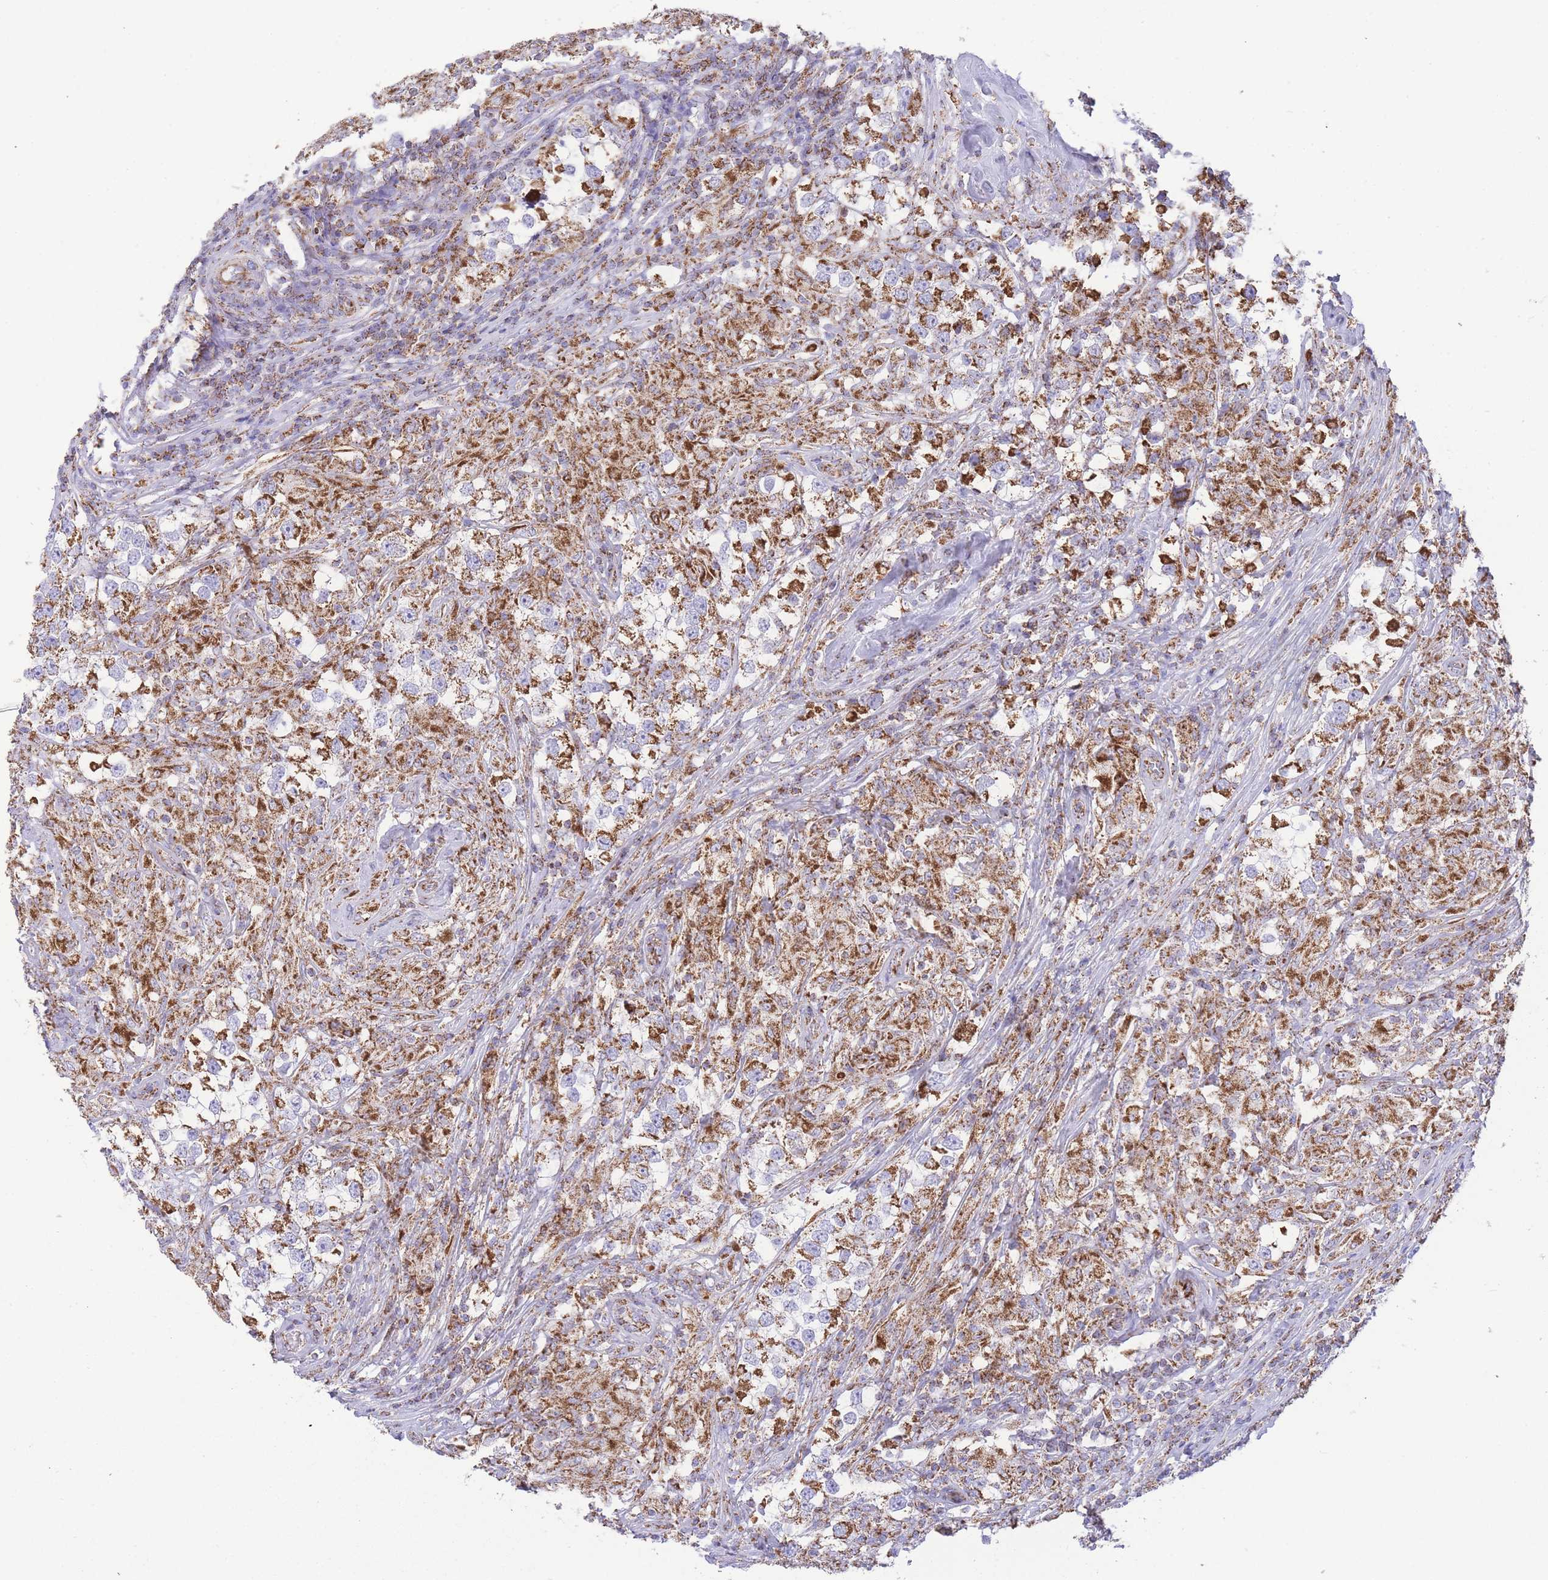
{"staining": {"intensity": "strong", "quantity": ">75%", "location": "cytoplasmic/membranous"}, "tissue": "testis cancer", "cell_type": "Tumor cells", "image_type": "cancer", "snomed": [{"axis": "morphology", "description": "Seminoma, NOS"}, {"axis": "topography", "description": "Testis"}], "caption": "The micrograph exhibits a brown stain indicating the presence of a protein in the cytoplasmic/membranous of tumor cells in testis cancer (seminoma).", "gene": "GSTM1", "patient": {"sex": "male", "age": 46}}